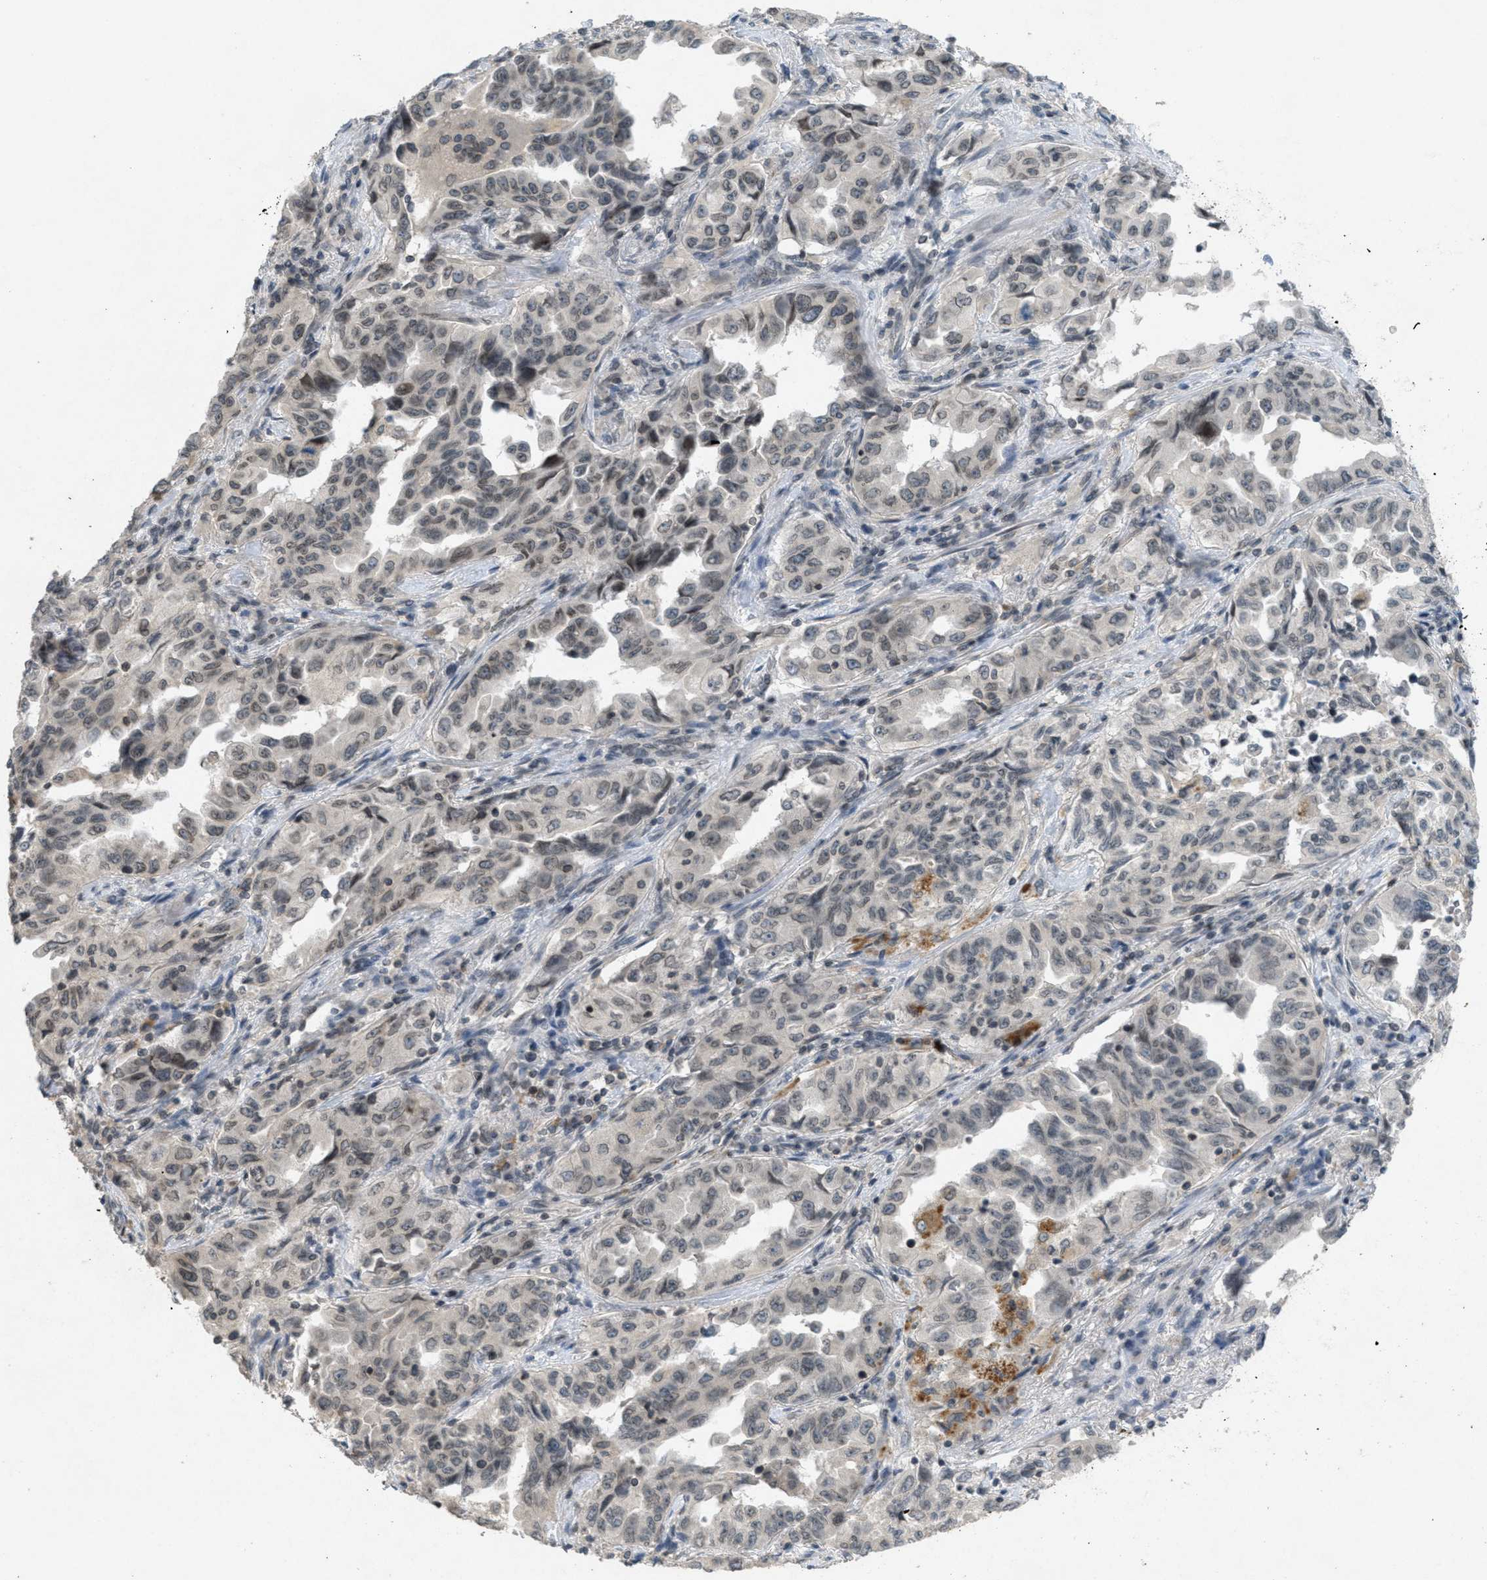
{"staining": {"intensity": "weak", "quantity": "<25%", "location": "nuclear"}, "tissue": "lung cancer", "cell_type": "Tumor cells", "image_type": "cancer", "snomed": [{"axis": "morphology", "description": "Adenocarcinoma, NOS"}, {"axis": "topography", "description": "Lung"}], "caption": "Immunohistochemistry (IHC) image of neoplastic tissue: human lung cancer (adenocarcinoma) stained with DAB (3,3'-diaminobenzidine) demonstrates no significant protein expression in tumor cells. The staining was performed using DAB (3,3'-diaminobenzidine) to visualize the protein expression in brown, while the nuclei were stained in blue with hematoxylin (Magnification: 20x).", "gene": "ABHD6", "patient": {"sex": "female", "age": 51}}